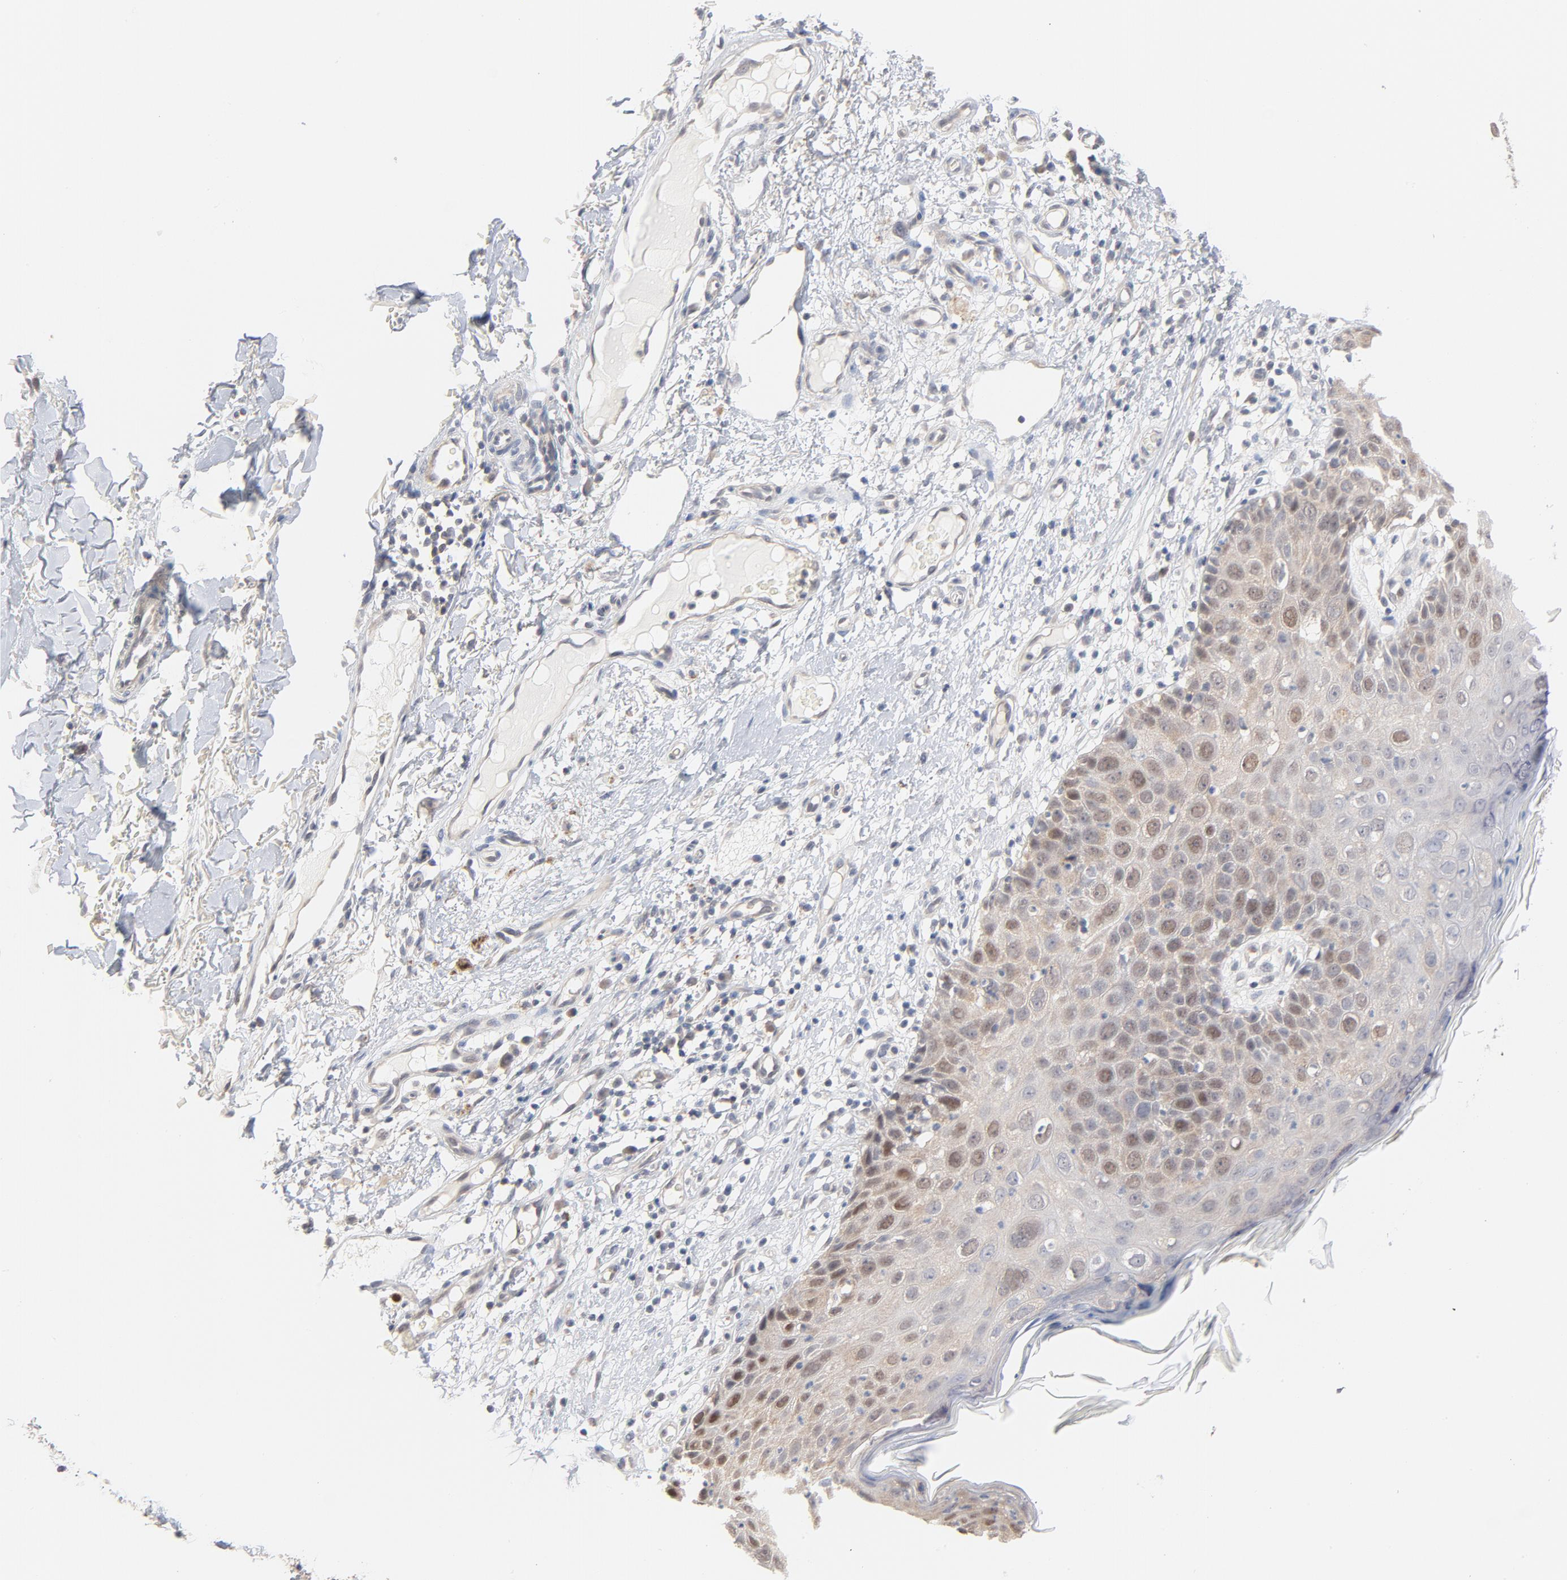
{"staining": {"intensity": "weak", "quantity": "<25%", "location": "nuclear"}, "tissue": "skin cancer", "cell_type": "Tumor cells", "image_type": "cancer", "snomed": [{"axis": "morphology", "description": "Squamous cell carcinoma, NOS"}, {"axis": "topography", "description": "Skin"}], "caption": "Protein analysis of skin cancer (squamous cell carcinoma) exhibits no significant expression in tumor cells.", "gene": "UBL4A", "patient": {"sex": "male", "age": 87}}